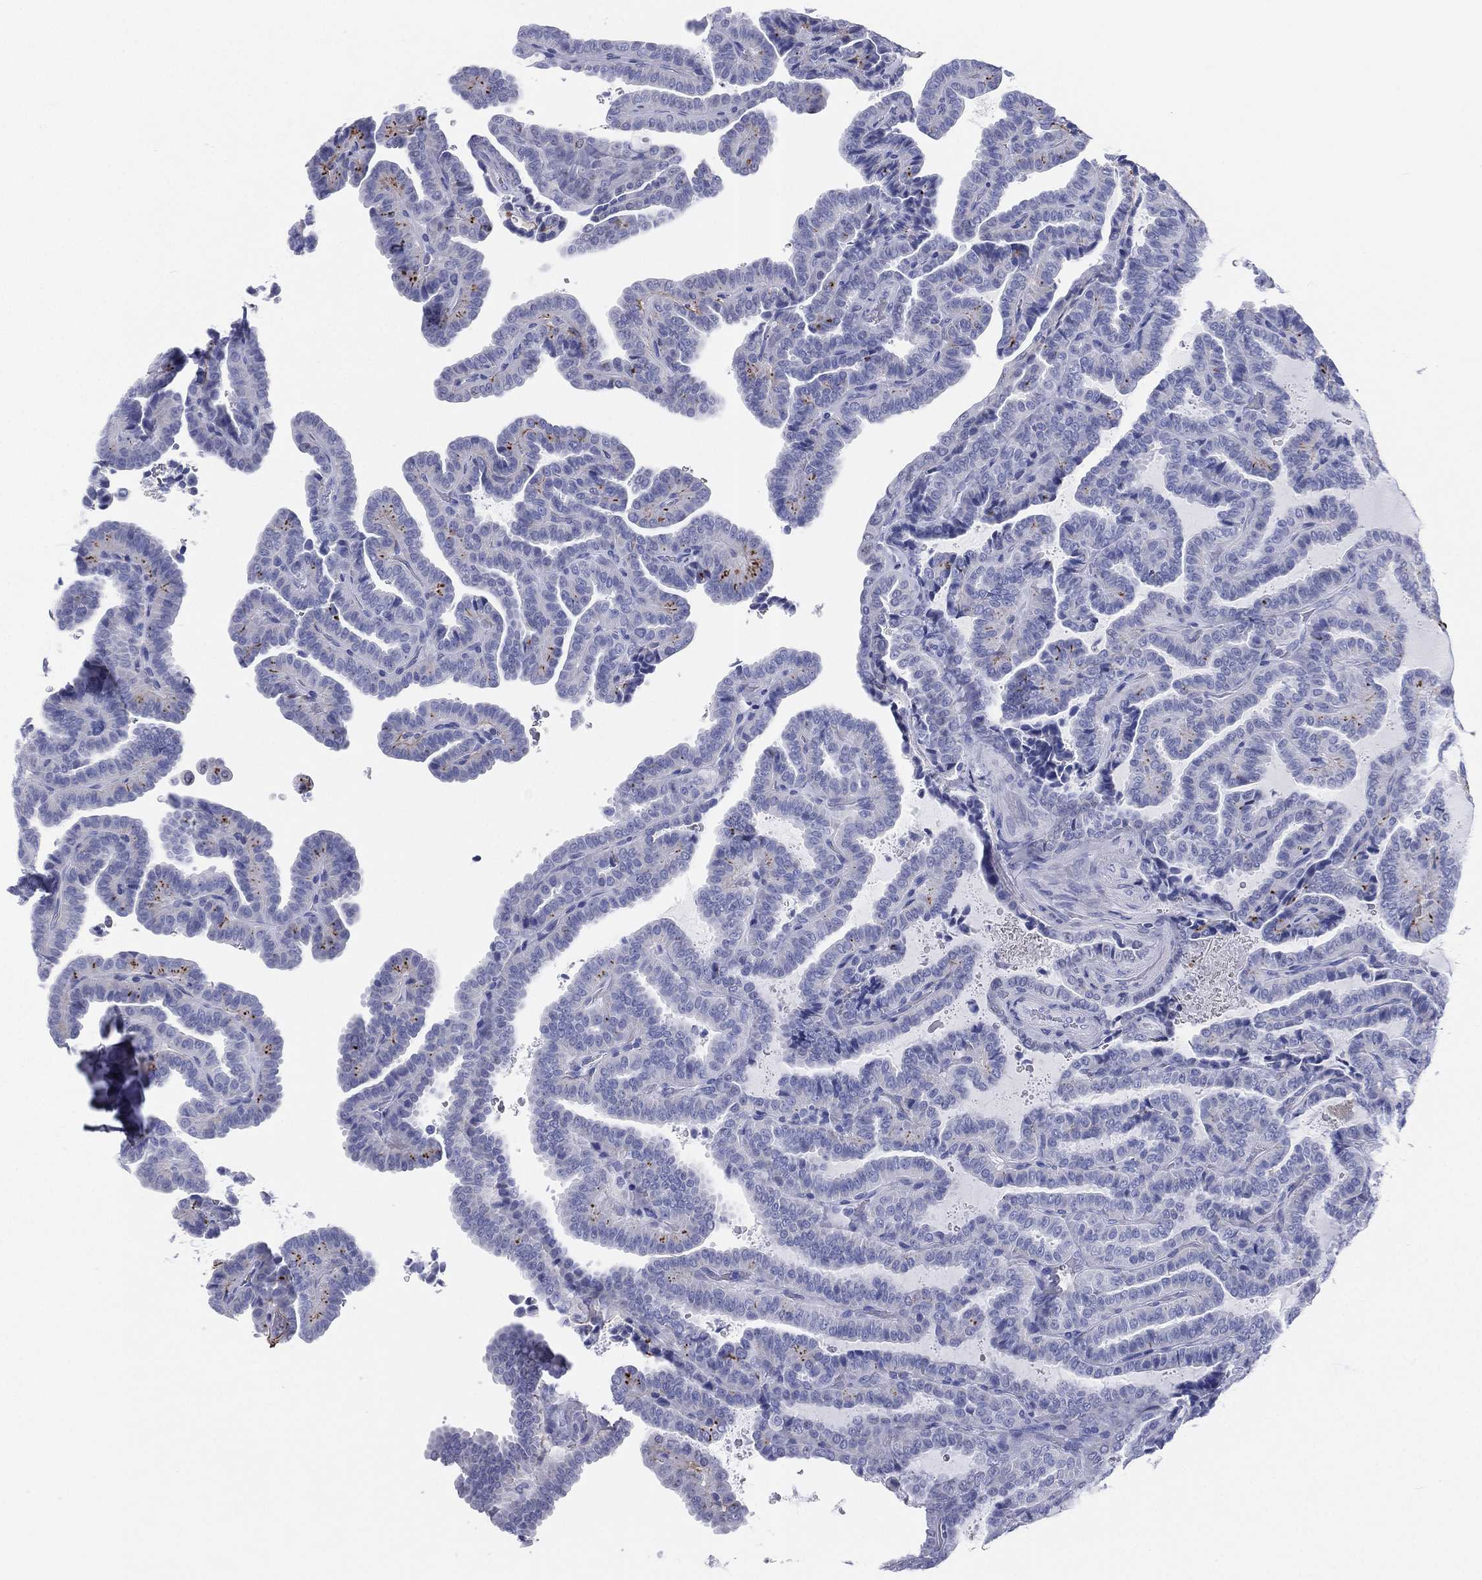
{"staining": {"intensity": "negative", "quantity": "none", "location": "none"}, "tissue": "thyroid cancer", "cell_type": "Tumor cells", "image_type": "cancer", "snomed": [{"axis": "morphology", "description": "Papillary adenocarcinoma, NOS"}, {"axis": "topography", "description": "Thyroid gland"}], "caption": "Human thyroid cancer stained for a protein using immunohistochemistry exhibits no expression in tumor cells.", "gene": "CD79A", "patient": {"sex": "female", "age": 39}}